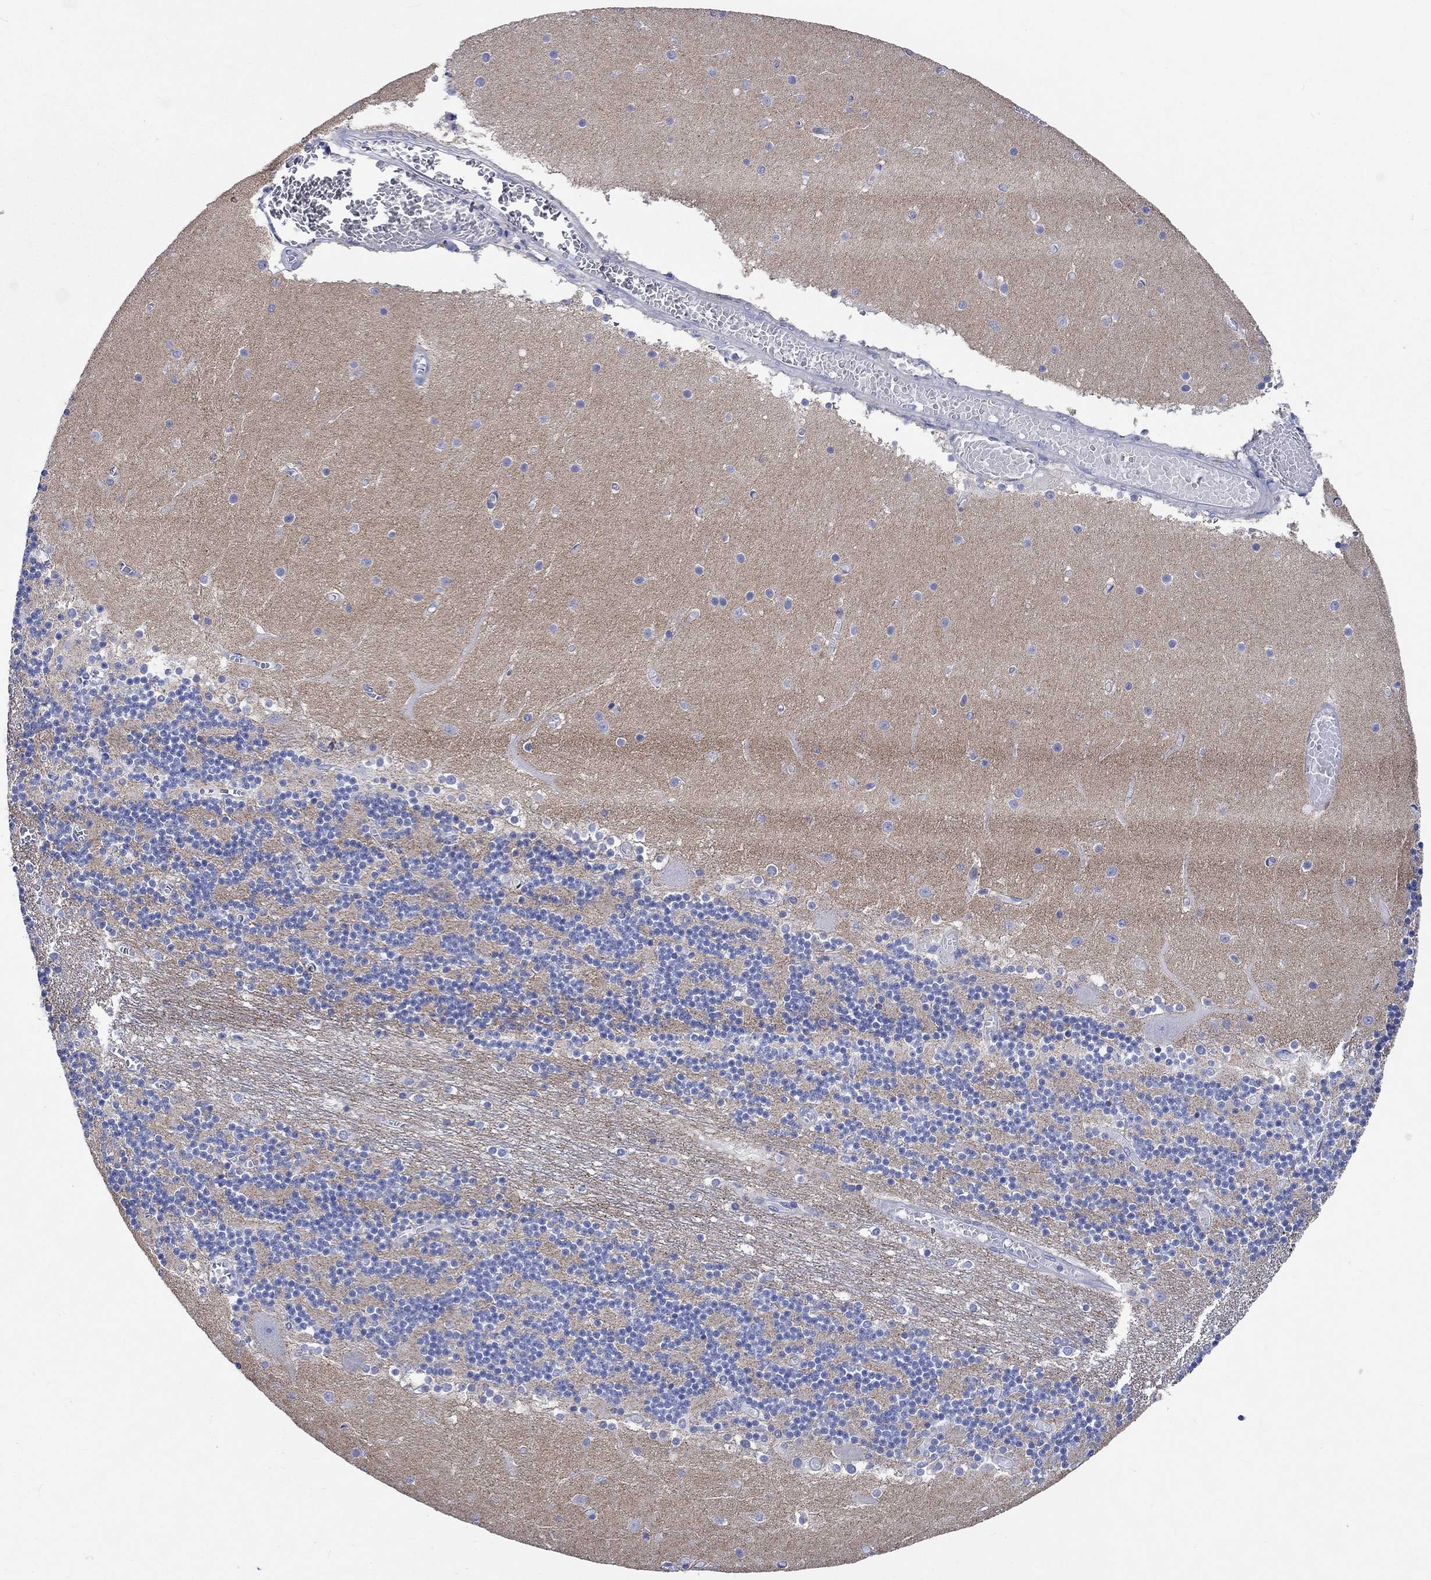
{"staining": {"intensity": "negative", "quantity": "none", "location": "none"}, "tissue": "cerebellum", "cell_type": "Cells in granular layer", "image_type": "normal", "snomed": [{"axis": "morphology", "description": "Normal tissue, NOS"}, {"axis": "topography", "description": "Cerebellum"}], "caption": "Immunohistochemistry (IHC) of benign cerebellum displays no expression in cells in granular layer. Brightfield microscopy of immunohistochemistry stained with DAB (3,3'-diaminobenzidine) (brown) and hematoxylin (blue), captured at high magnification.", "gene": "SHISA4", "patient": {"sex": "female", "age": 28}}